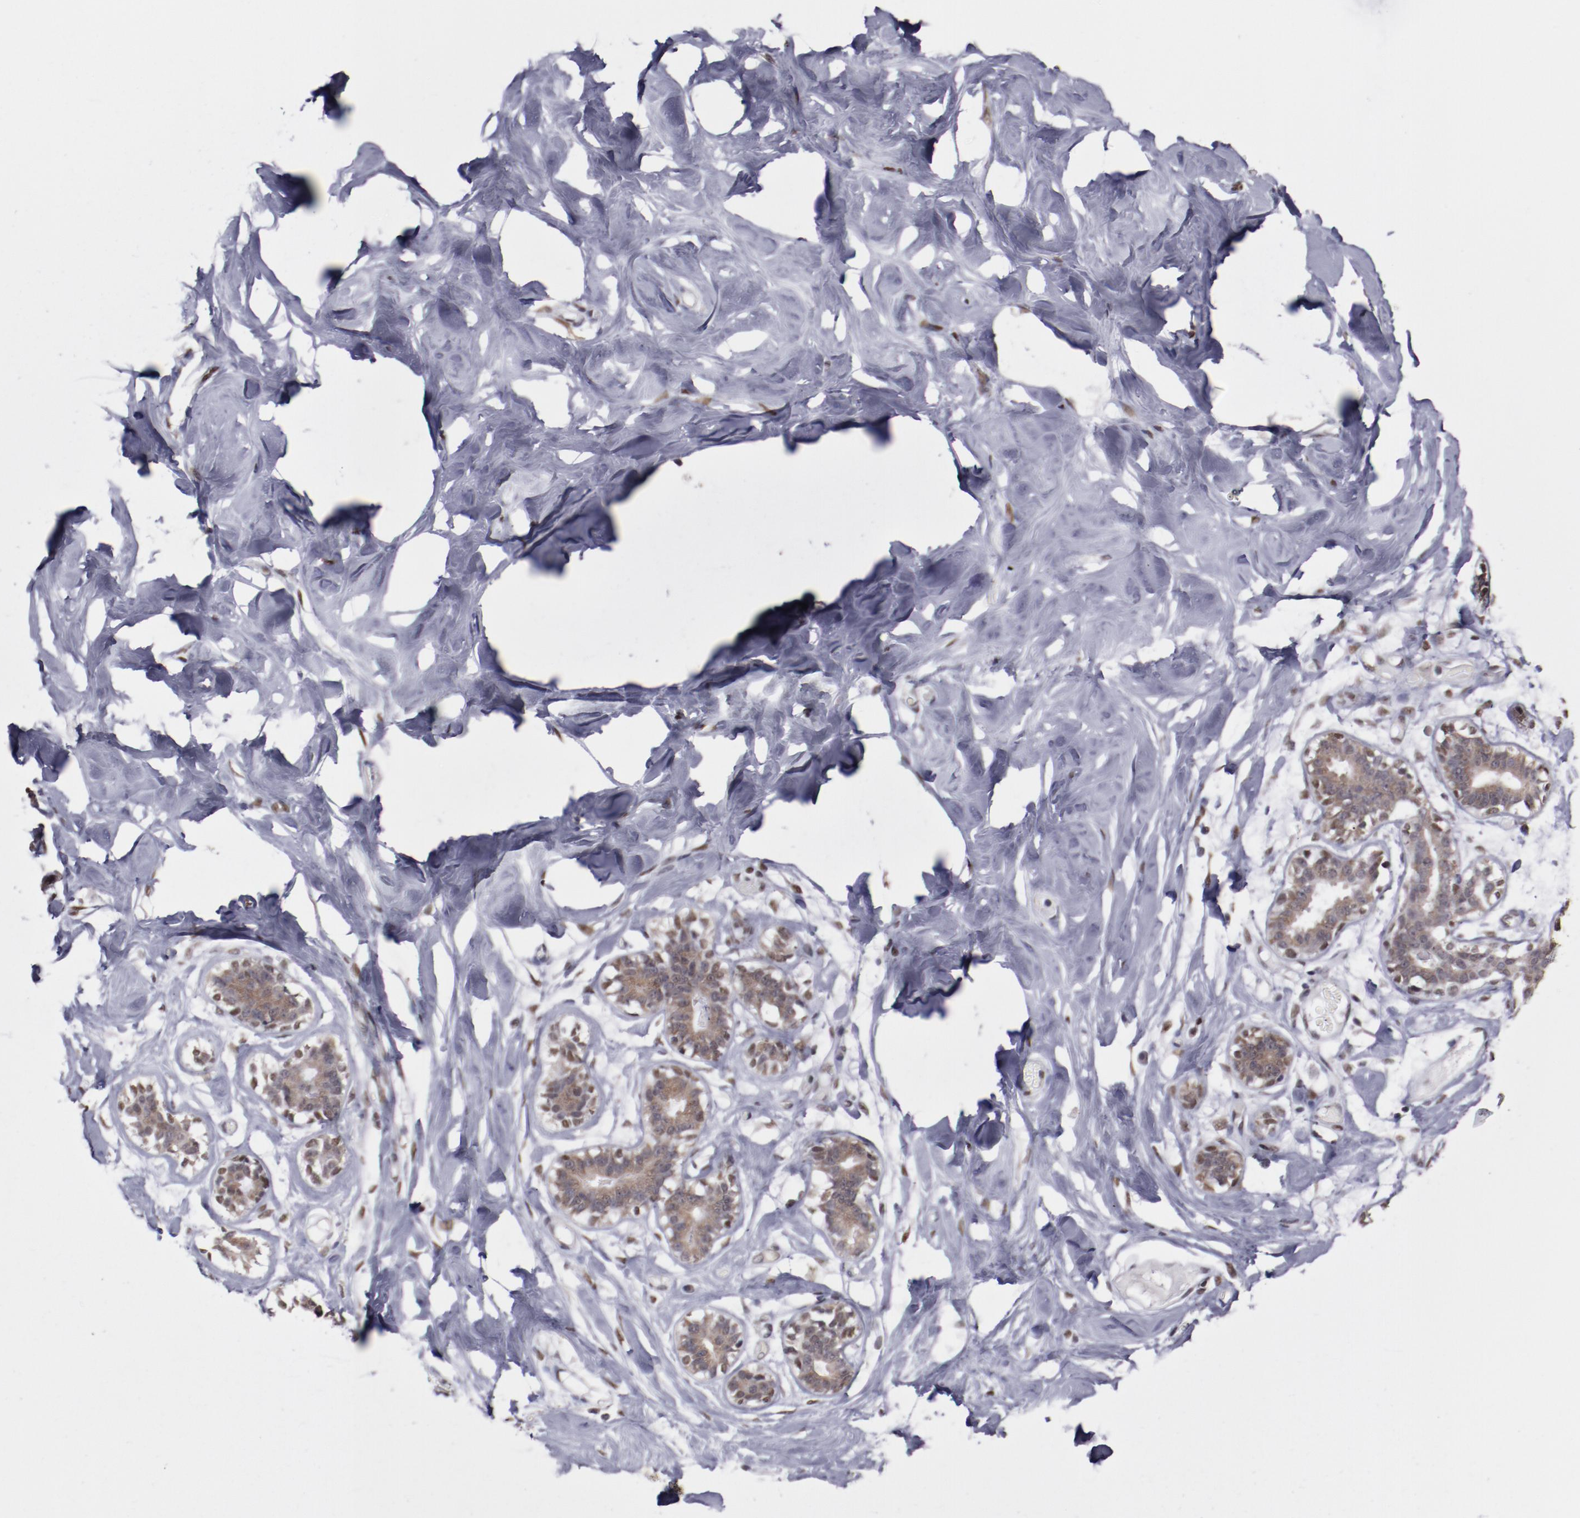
{"staining": {"intensity": "negative", "quantity": "none", "location": "none"}, "tissue": "breast", "cell_type": "Adipocytes", "image_type": "normal", "snomed": [{"axis": "morphology", "description": "Normal tissue, NOS"}, {"axis": "topography", "description": "Breast"}, {"axis": "topography", "description": "Soft tissue"}], "caption": "A high-resolution photomicrograph shows immunohistochemistry (IHC) staining of normal breast, which exhibits no significant positivity in adipocytes. (Brightfield microscopy of DAB (3,3'-diaminobenzidine) immunohistochemistry at high magnification).", "gene": "ARNT", "patient": {"sex": "female", "age": 25}}